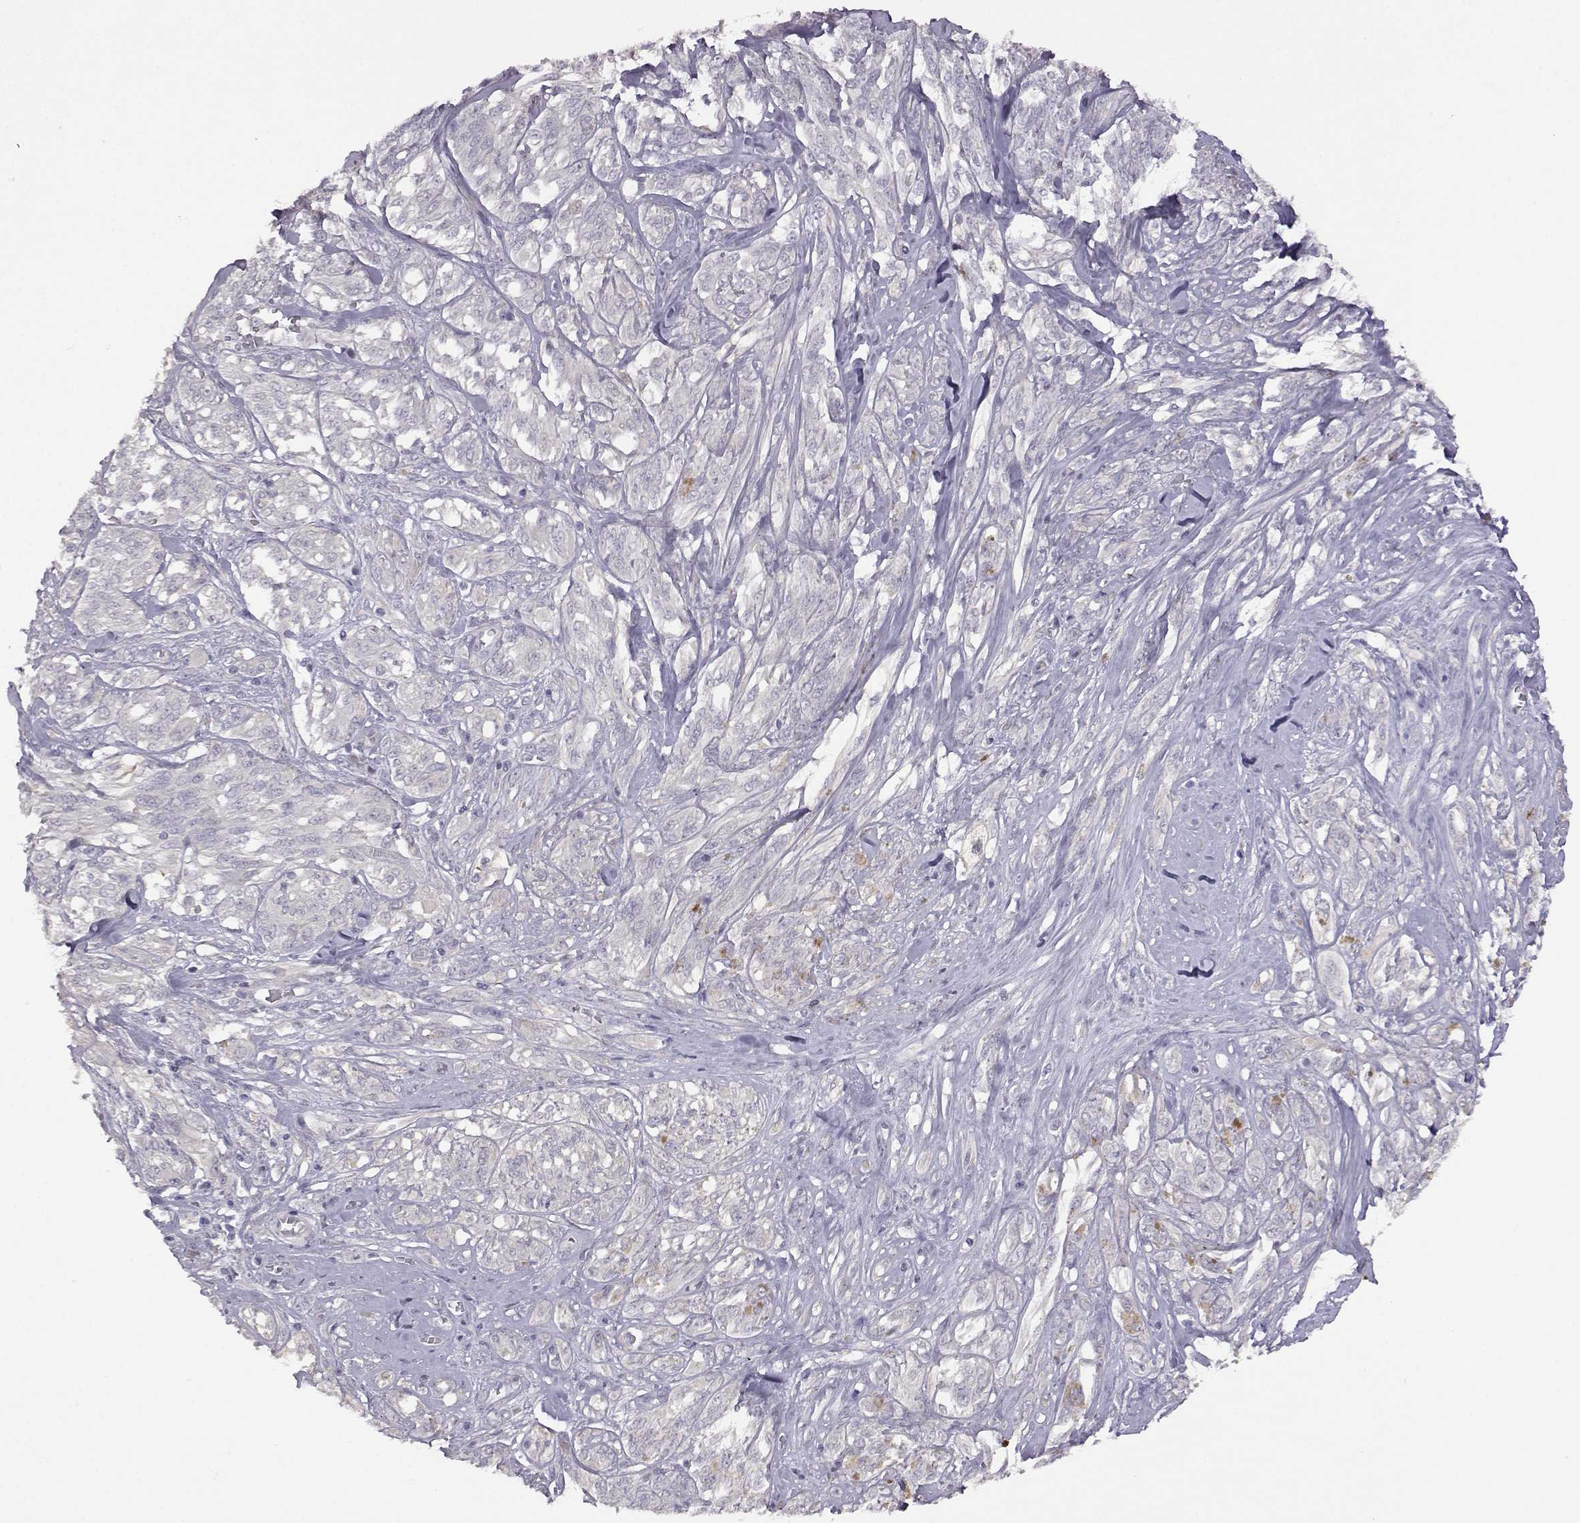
{"staining": {"intensity": "negative", "quantity": "none", "location": "none"}, "tissue": "melanoma", "cell_type": "Tumor cells", "image_type": "cancer", "snomed": [{"axis": "morphology", "description": "Malignant melanoma, NOS"}, {"axis": "topography", "description": "Skin"}], "caption": "A micrograph of human melanoma is negative for staining in tumor cells.", "gene": "VGF", "patient": {"sex": "female", "age": 91}}